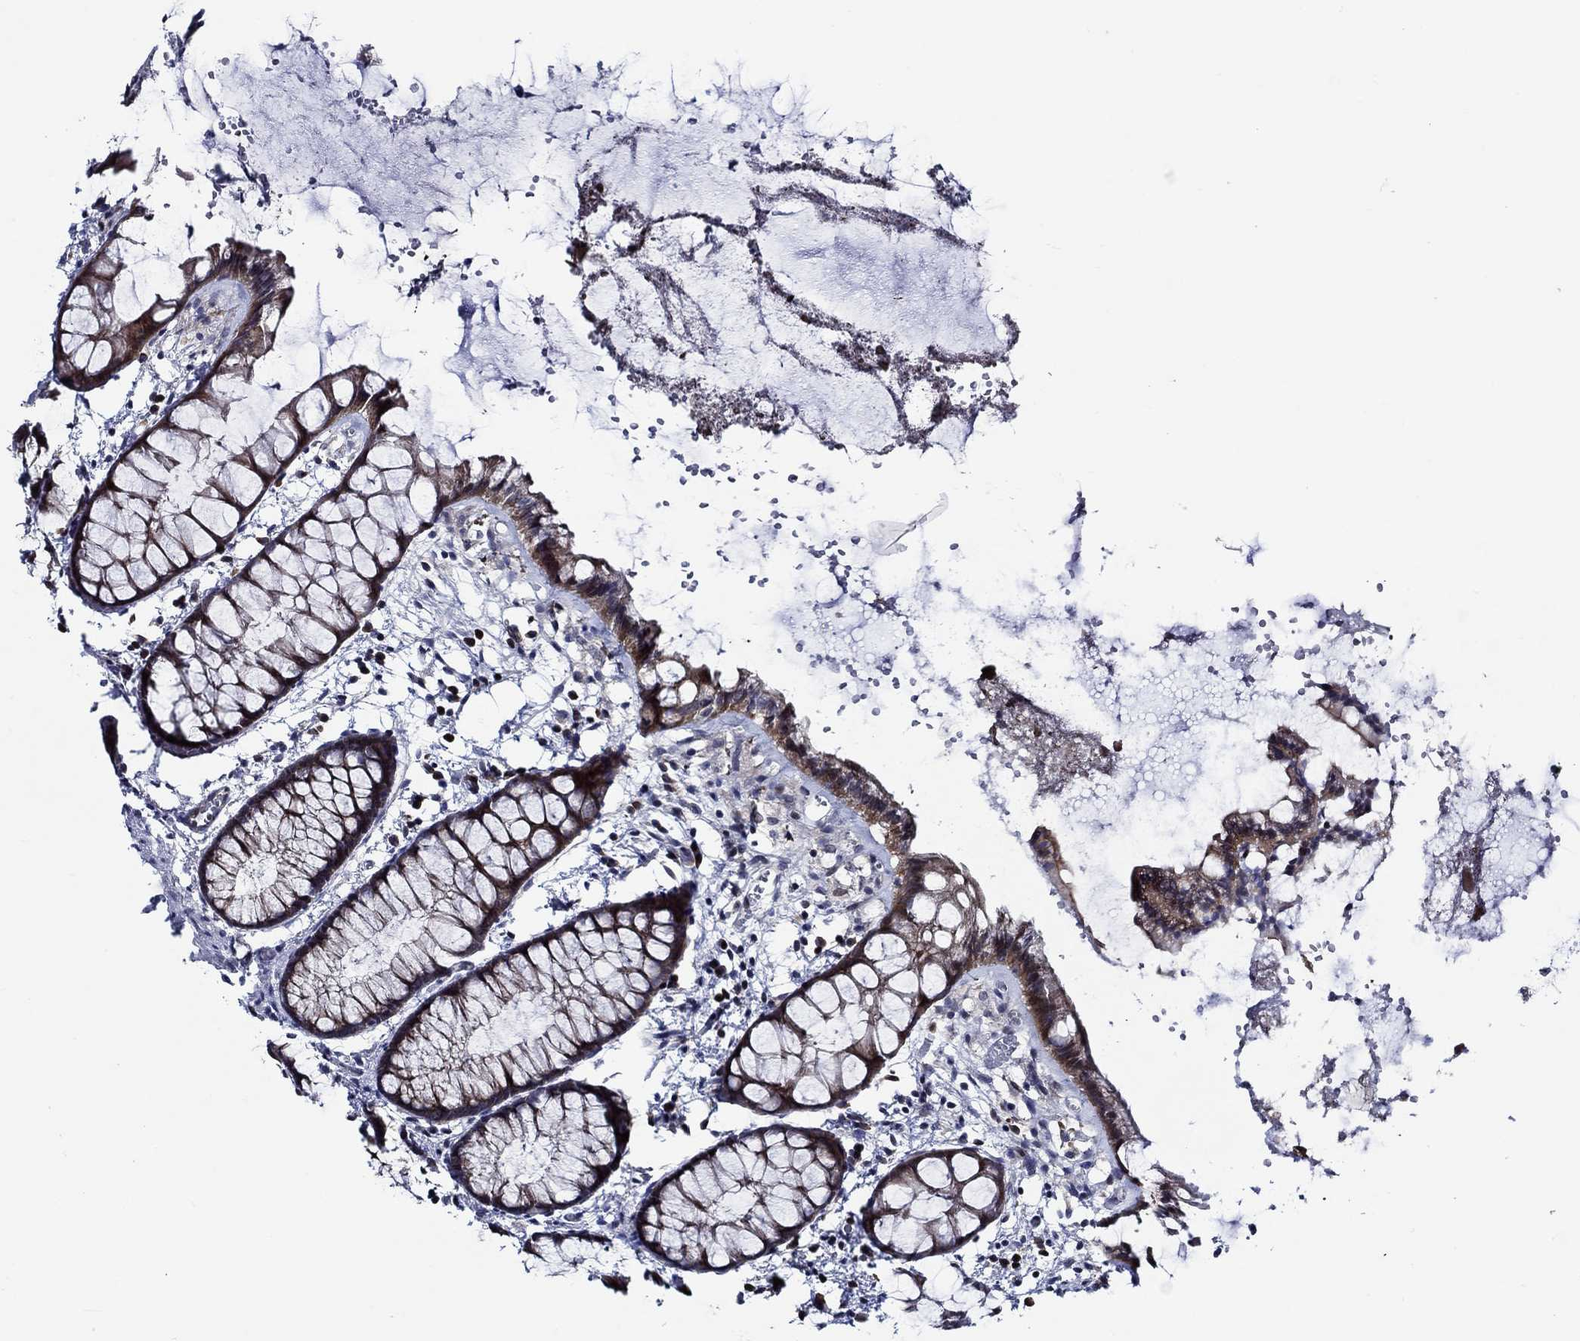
{"staining": {"intensity": "moderate", "quantity": "25%-75%", "location": "cytoplasmic/membranous"}, "tissue": "rectum", "cell_type": "Glandular cells", "image_type": "normal", "snomed": [{"axis": "morphology", "description": "Normal tissue, NOS"}, {"axis": "topography", "description": "Rectum"}], "caption": "The micrograph exhibits staining of unremarkable rectum, revealing moderate cytoplasmic/membranous protein positivity (brown color) within glandular cells. (DAB (3,3'-diaminobenzidine) = brown stain, brightfield microscopy at high magnification).", "gene": "C8orf48", "patient": {"sex": "female", "age": 62}}